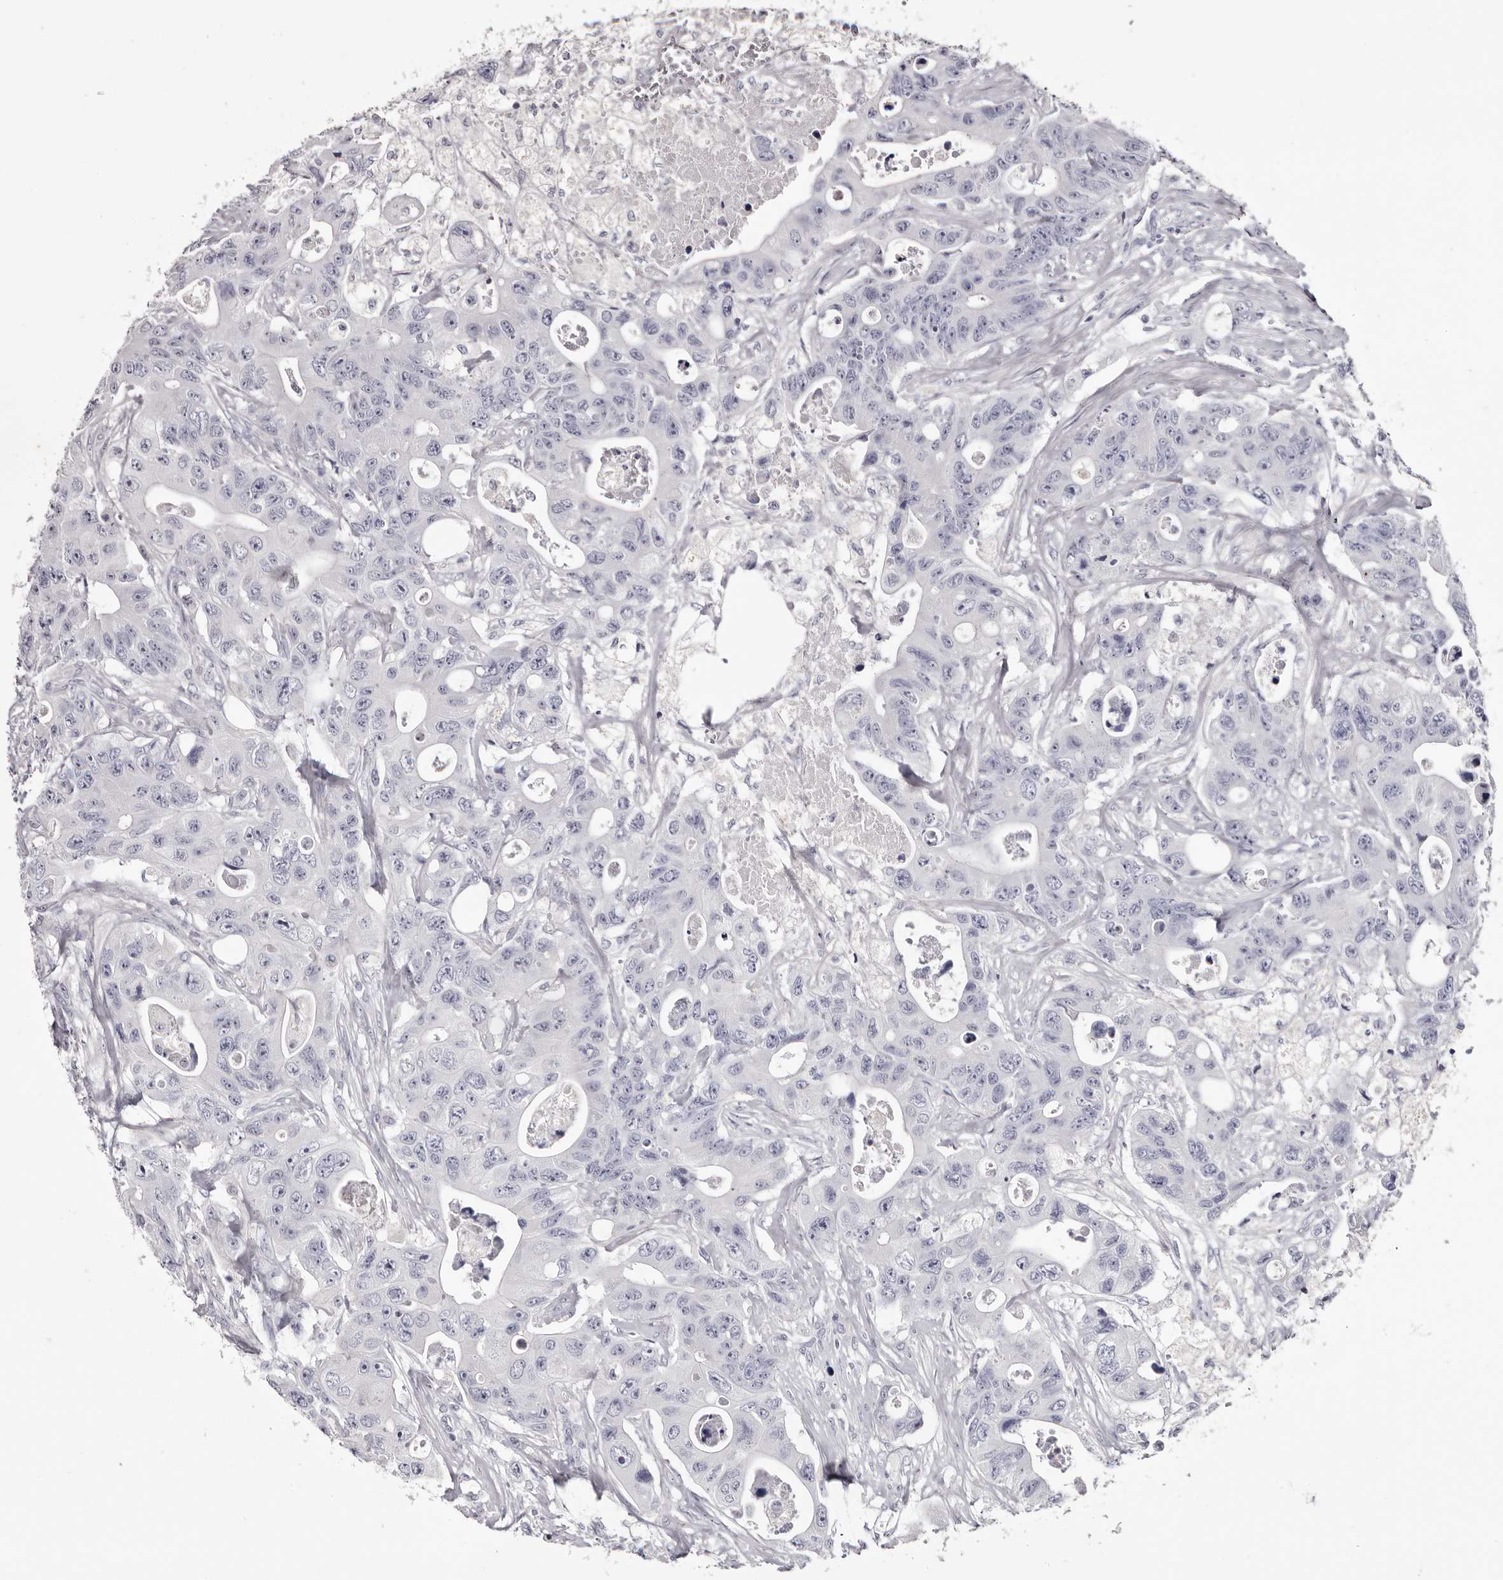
{"staining": {"intensity": "negative", "quantity": "none", "location": "none"}, "tissue": "colorectal cancer", "cell_type": "Tumor cells", "image_type": "cancer", "snomed": [{"axis": "morphology", "description": "Adenocarcinoma, NOS"}, {"axis": "topography", "description": "Colon"}], "caption": "Tumor cells show no significant staining in colorectal cancer.", "gene": "CA6", "patient": {"sex": "female", "age": 46}}